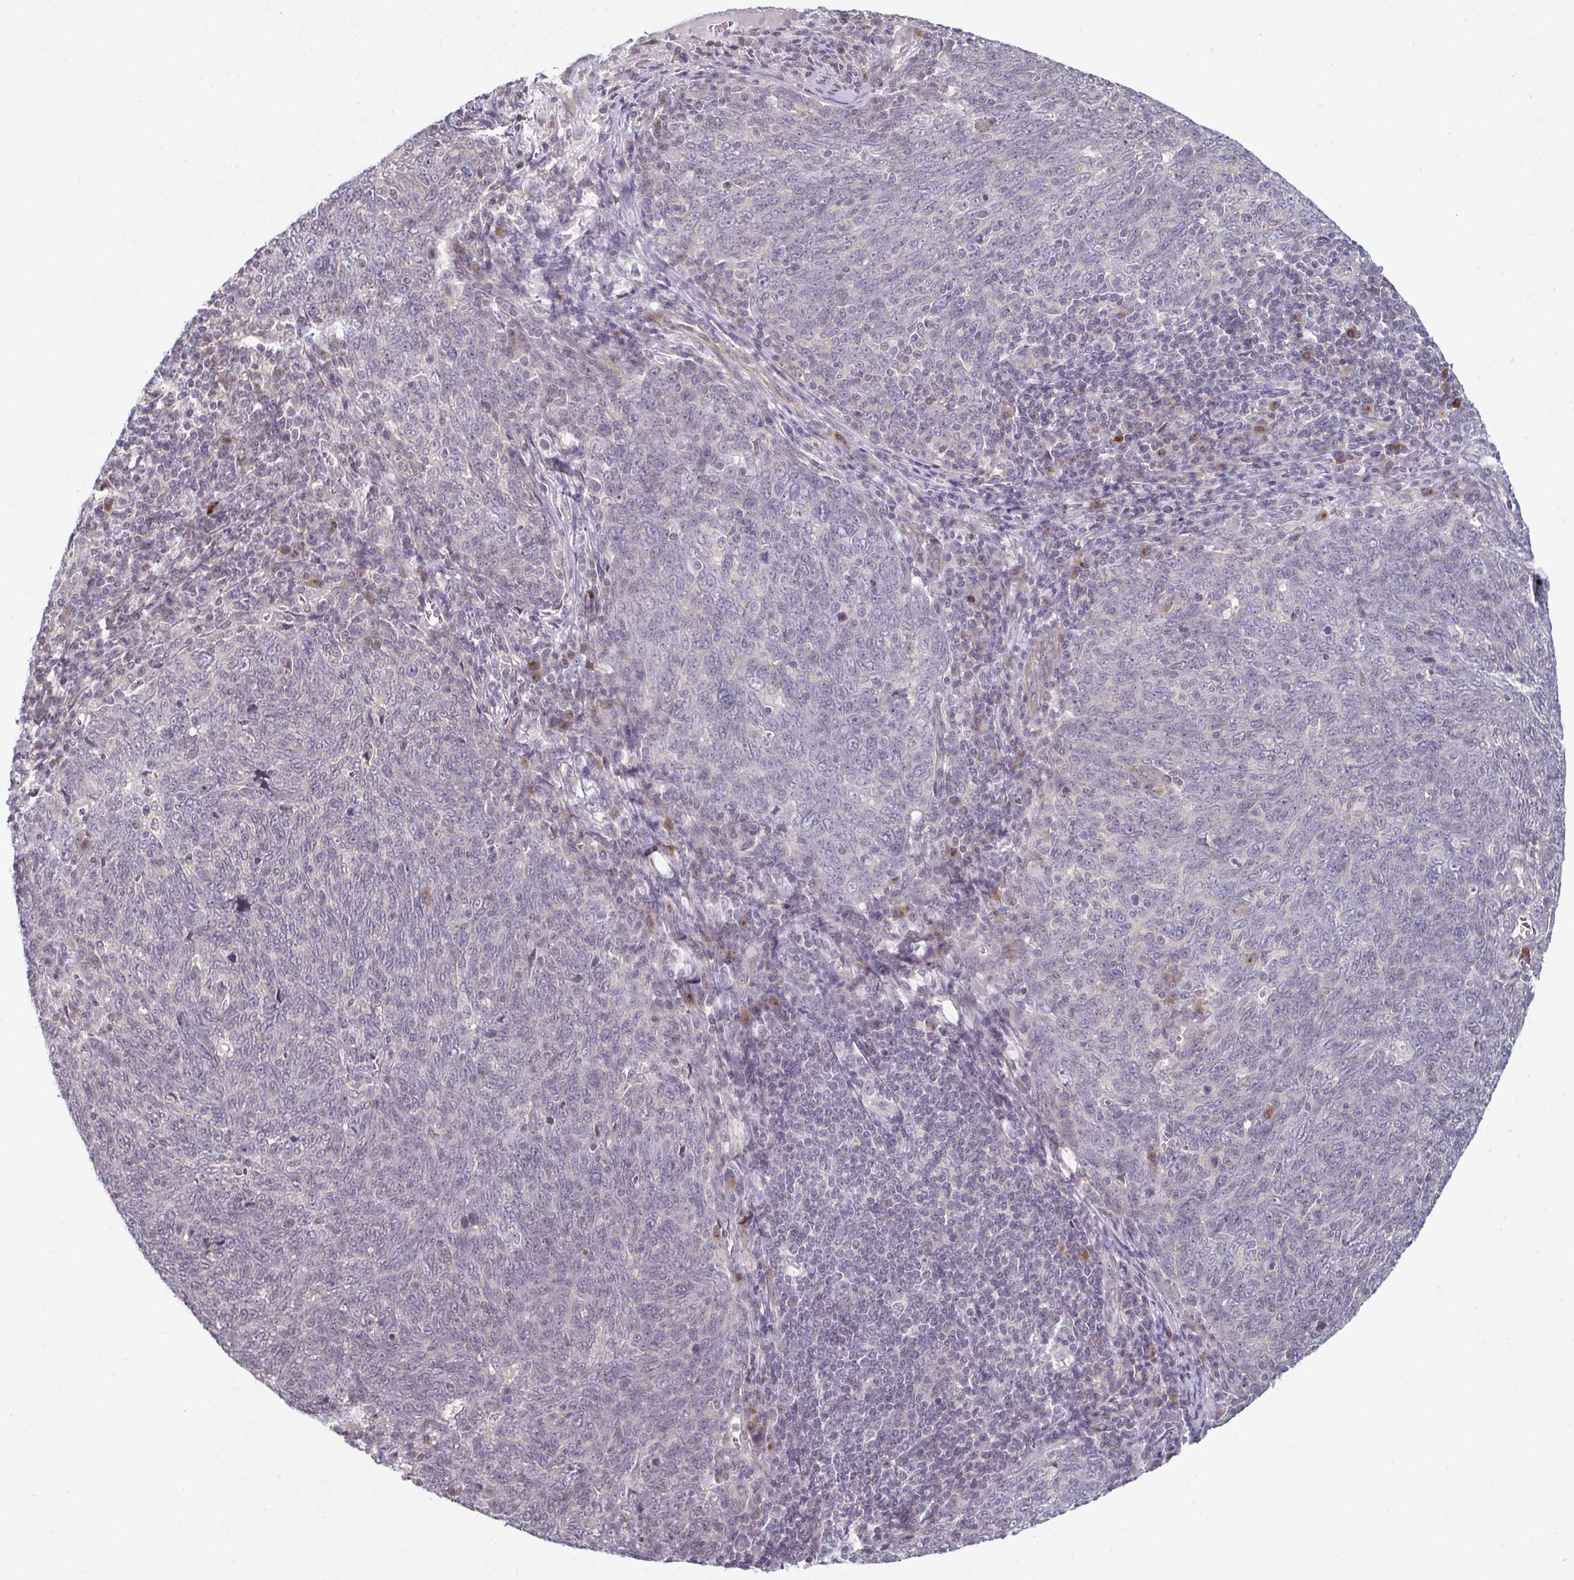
{"staining": {"intensity": "negative", "quantity": "none", "location": "none"}, "tissue": "lung cancer", "cell_type": "Tumor cells", "image_type": "cancer", "snomed": [{"axis": "morphology", "description": "Squamous cell carcinoma, NOS"}, {"axis": "topography", "description": "Lung"}], "caption": "DAB immunohistochemical staining of human squamous cell carcinoma (lung) displays no significant positivity in tumor cells.", "gene": "ZNF214", "patient": {"sex": "female", "age": 72}}